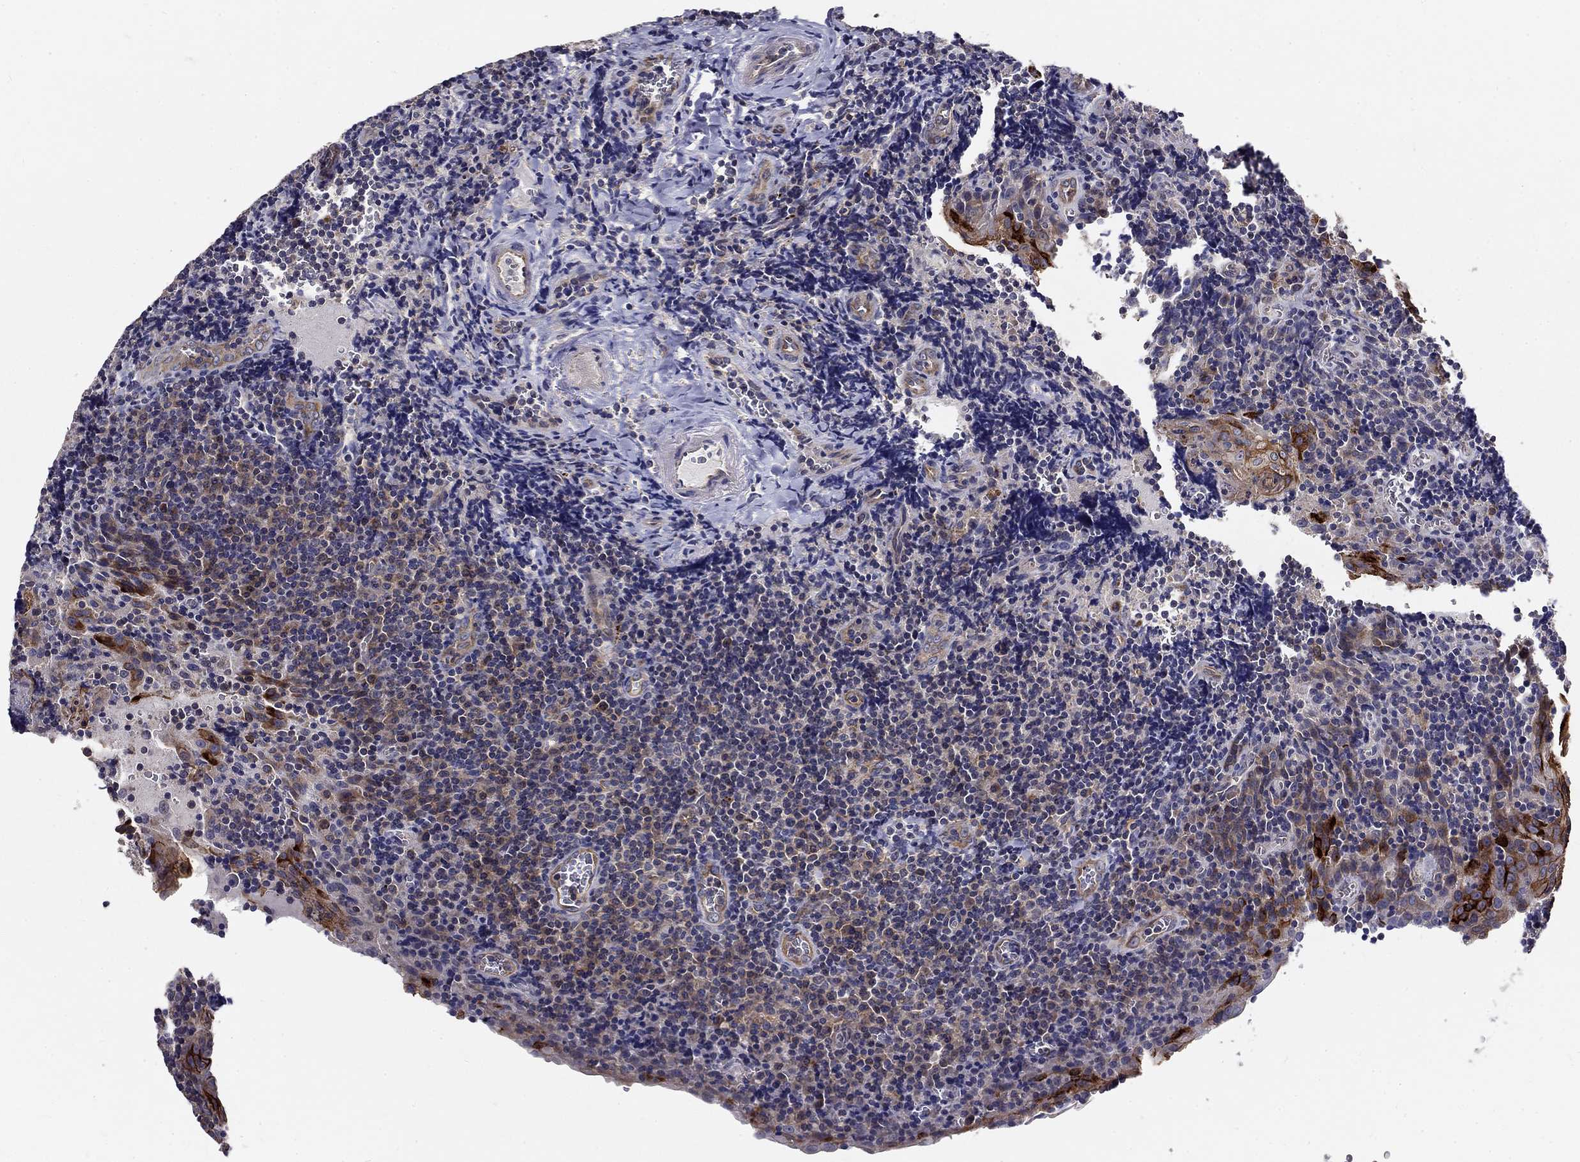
{"staining": {"intensity": "negative", "quantity": "none", "location": "none"}, "tissue": "tonsil", "cell_type": "Germinal center cells", "image_type": "normal", "snomed": [{"axis": "morphology", "description": "Normal tissue, NOS"}, {"axis": "morphology", "description": "Inflammation, NOS"}, {"axis": "topography", "description": "Tonsil"}], "caption": "DAB (3,3'-diaminobenzidine) immunohistochemical staining of unremarkable tonsil shows no significant expression in germinal center cells.", "gene": "ALDH4A1", "patient": {"sex": "female", "age": 31}}